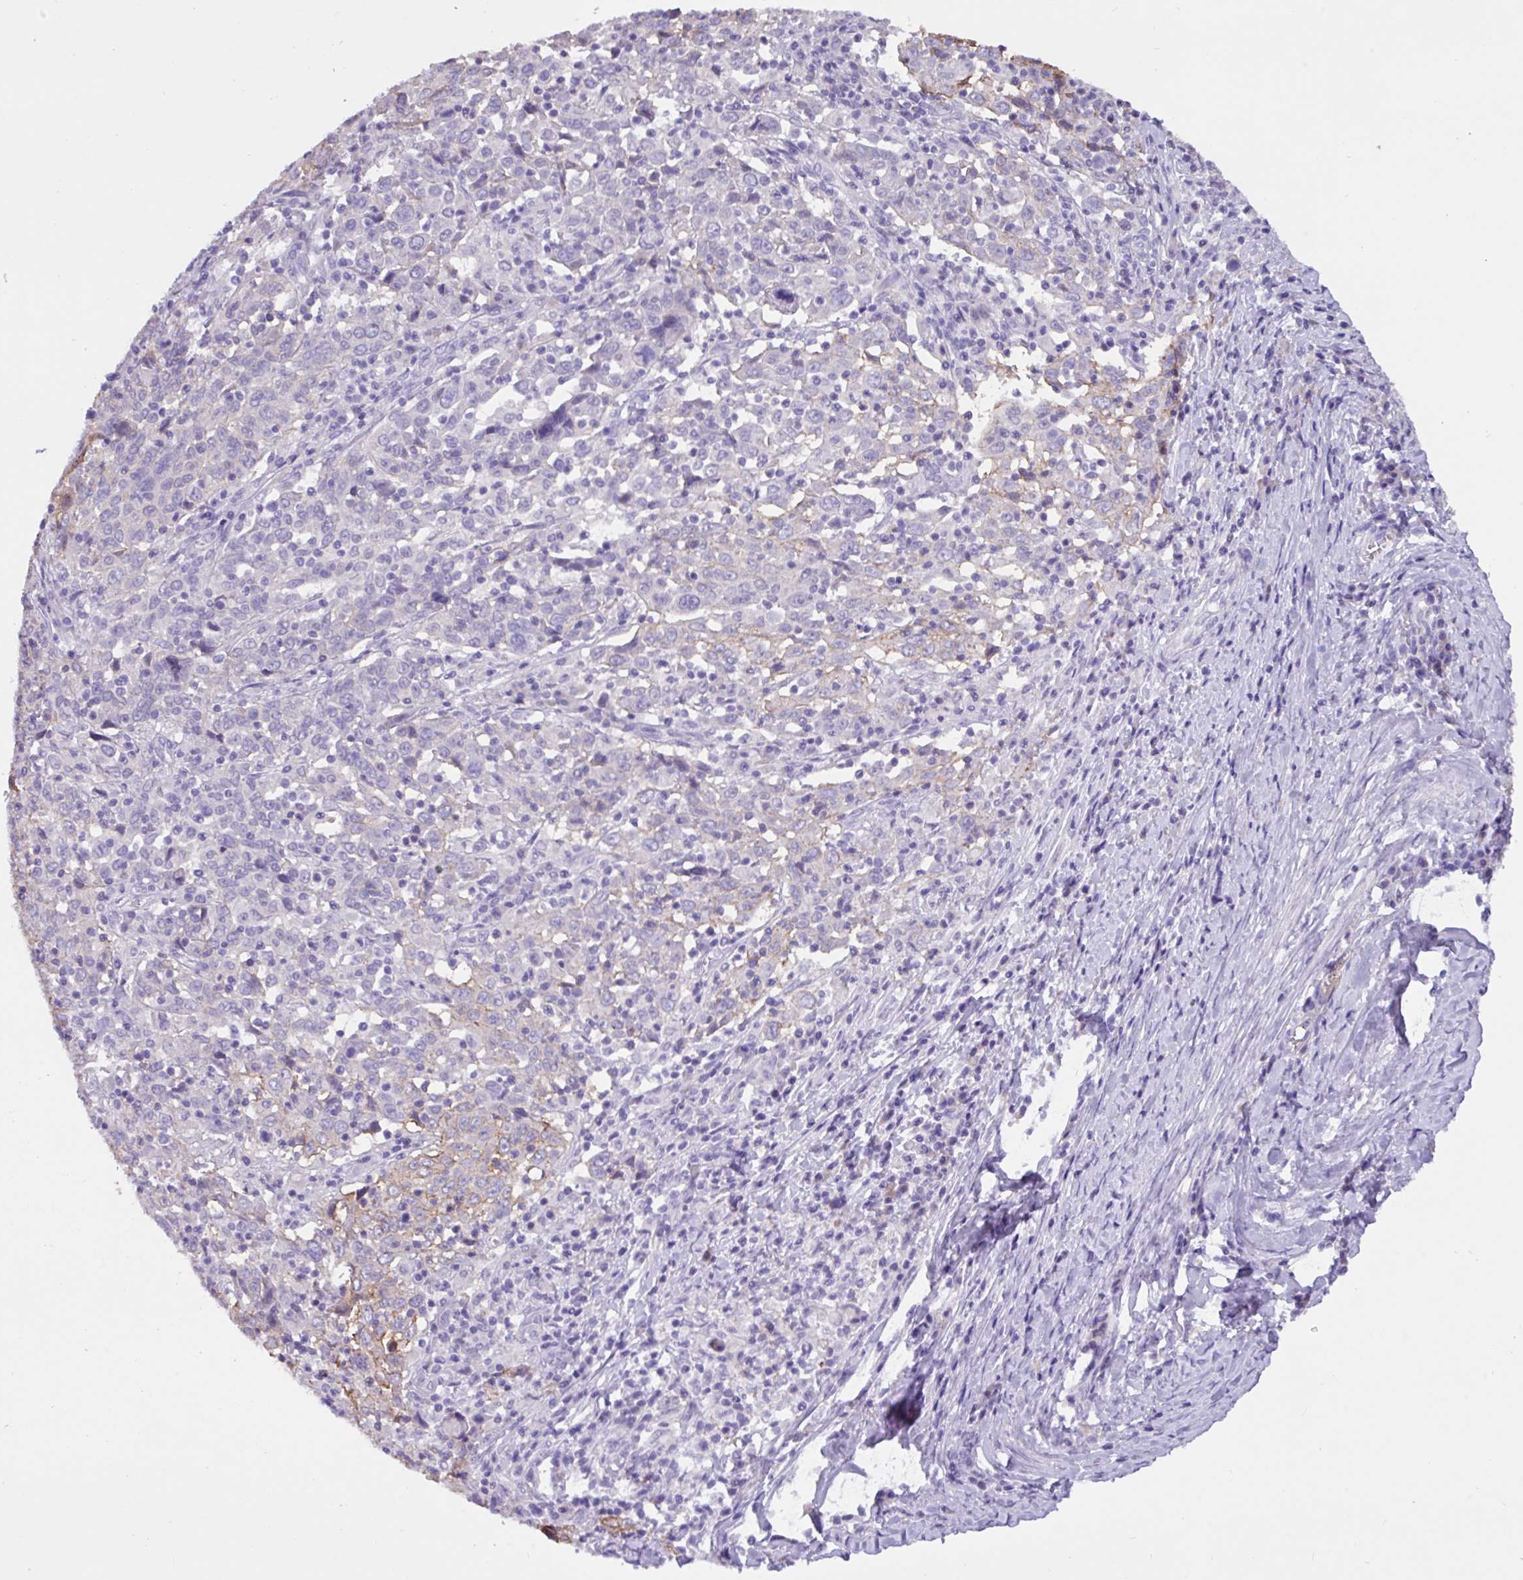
{"staining": {"intensity": "moderate", "quantity": "<25%", "location": "cytoplasmic/membranous"}, "tissue": "cervical cancer", "cell_type": "Tumor cells", "image_type": "cancer", "snomed": [{"axis": "morphology", "description": "Squamous cell carcinoma, NOS"}, {"axis": "topography", "description": "Cervix"}], "caption": "Brown immunohistochemical staining in cervical cancer (squamous cell carcinoma) exhibits moderate cytoplasmic/membranous positivity in about <25% of tumor cells. (DAB (3,3'-diaminobenzidine) = brown stain, brightfield microscopy at high magnification).", "gene": "EPCAM", "patient": {"sex": "female", "age": 46}}